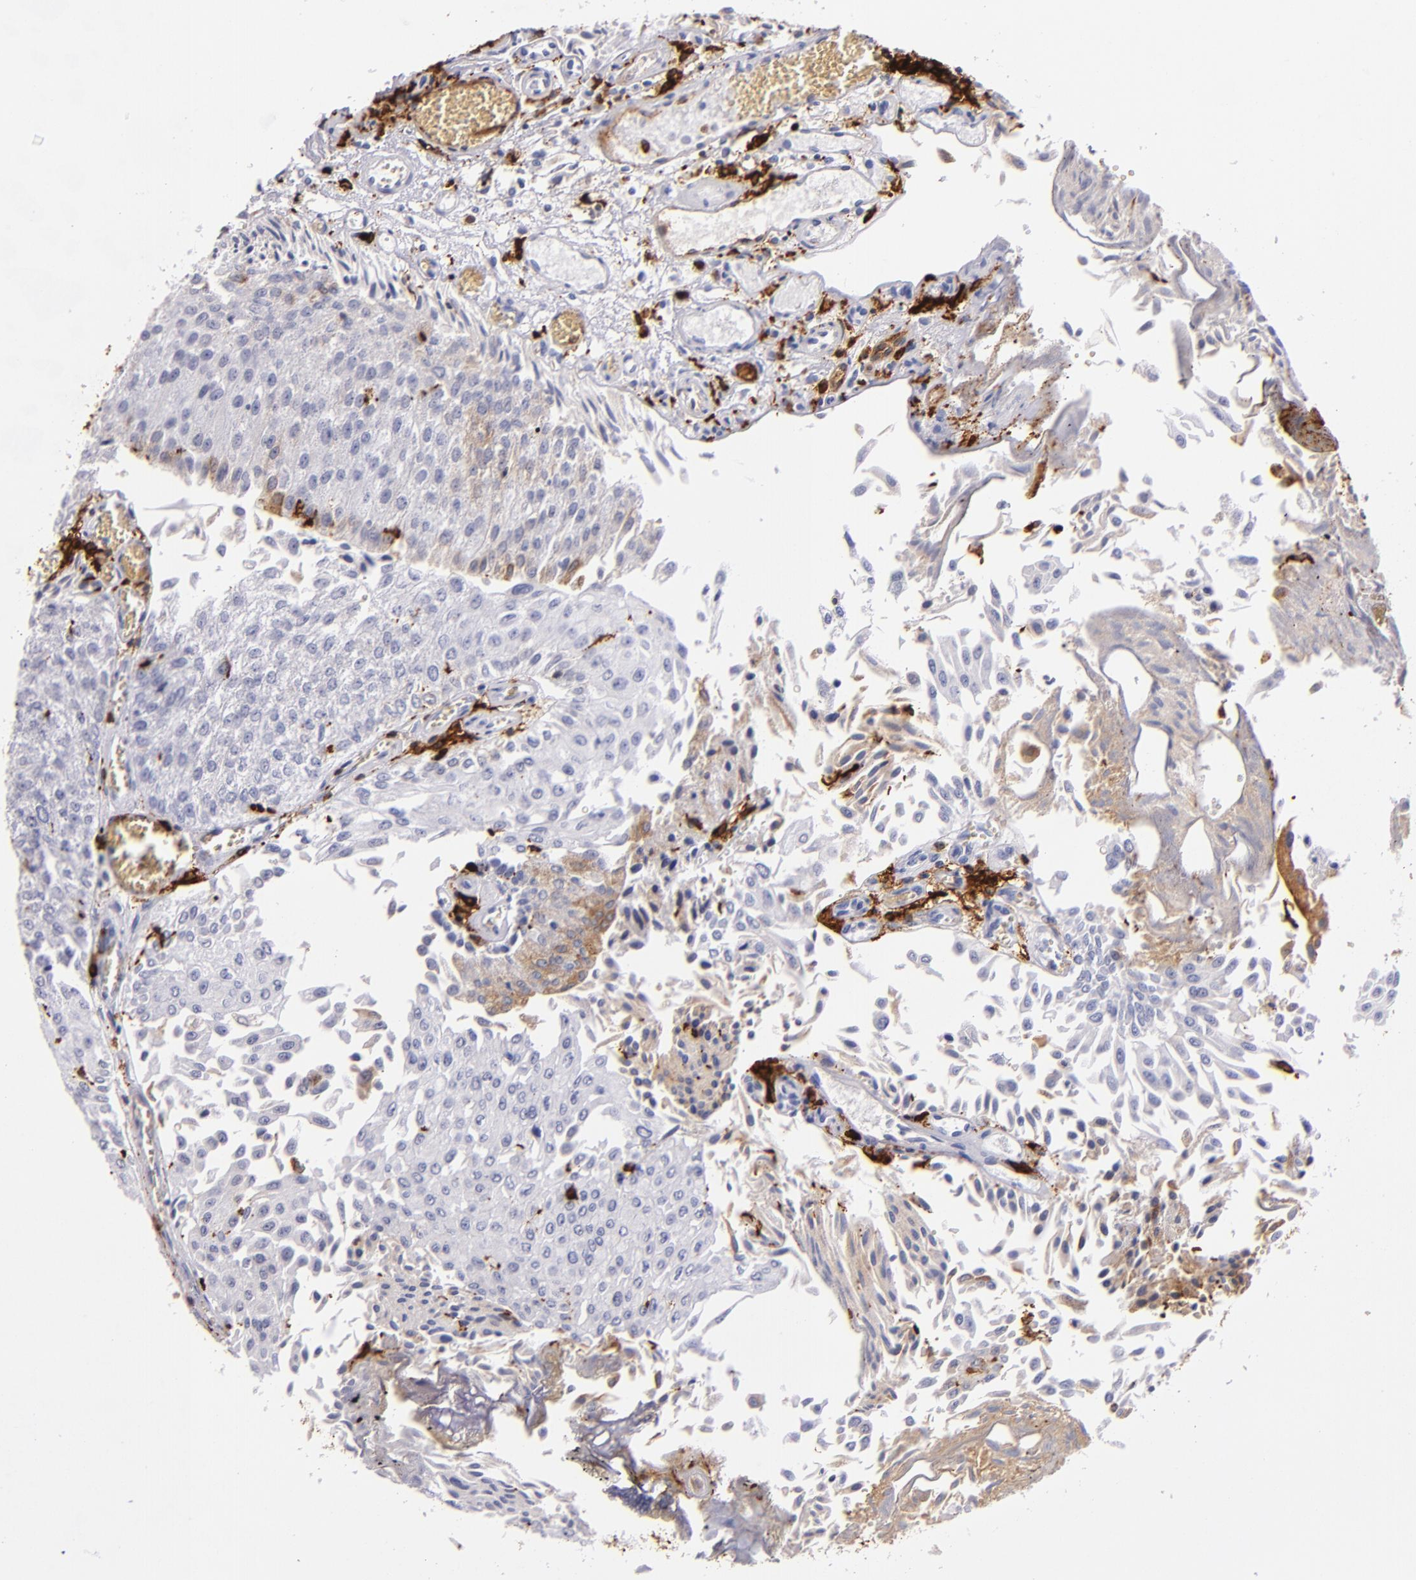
{"staining": {"intensity": "weak", "quantity": "25%-75%", "location": "cytoplasmic/membranous"}, "tissue": "urothelial cancer", "cell_type": "Tumor cells", "image_type": "cancer", "snomed": [{"axis": "morphology", "description": "Urothelial carcinoma, Low grade"}, {"axis": "topography", "description": "Urinary bladder"}], "caption": "Immunohistochemistry (IHC) (DAB) staining of low-grade urothelial carcinoma exhibits weak cytoplasmic/membranous protein expression in approximately 25%-75% of tumor cells. (Stains: DAB in brown, nuclei in blue, Microscopy: brightfield microscopy at high magnification).", "gene": "HLA-DRA", "patient": {"sex": "male", "age": 86}}